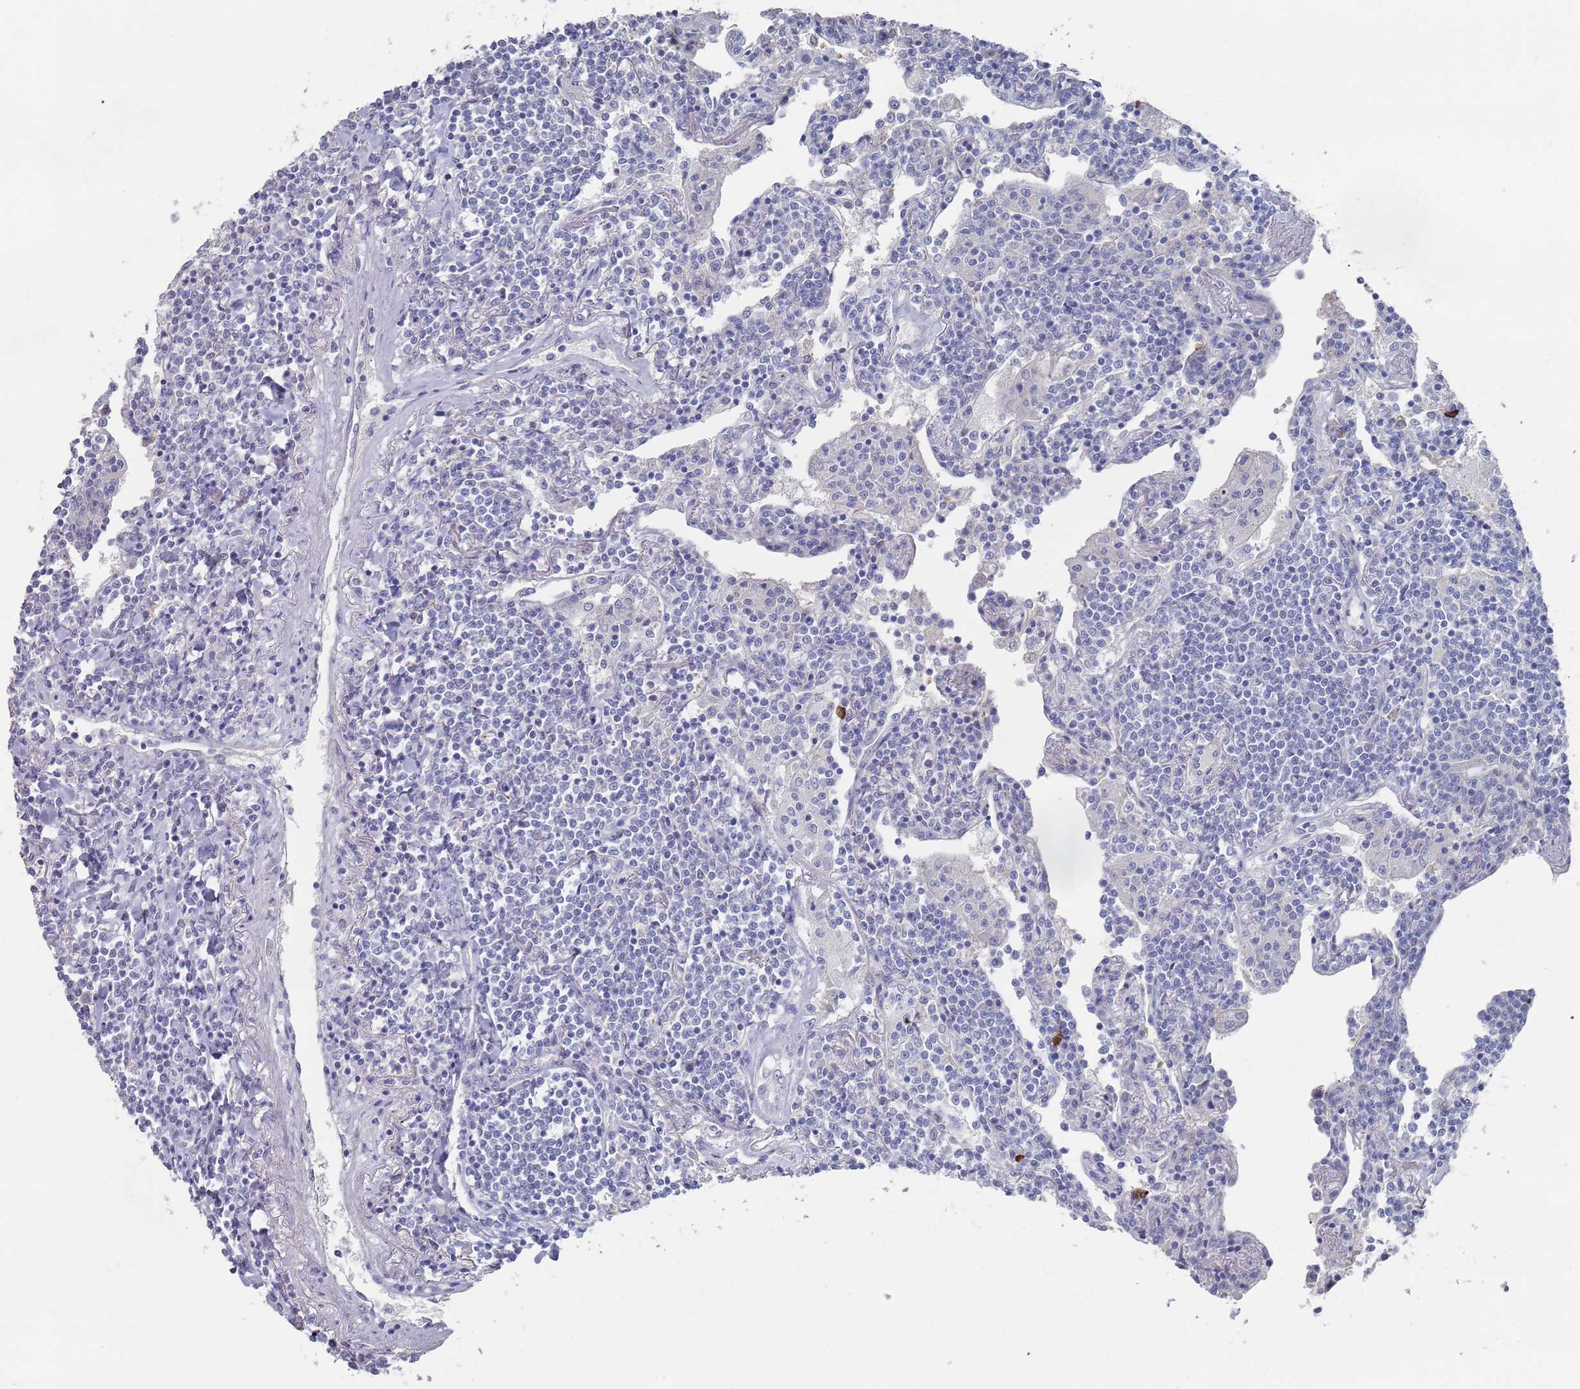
{"staining": {"intensity": "negative", "quantity": "none", "location": "none"}, "tissue": "lymphoma", "cell_type": "Tumor cells", "image_type": "cancer", "snomed": [{"axis": "morphology", "description": "Malignant lymphoma, non-Hodgkin's type, Low grade"}, {"axis": "topography", "description": "Lung"}], "caption": "There is no significant expression in tumor cells of low-grade malignant lymphoma, non-Hodgkin's type.", "gene": "TMCO3", "patient": {"sex": "female", "age": 71}}